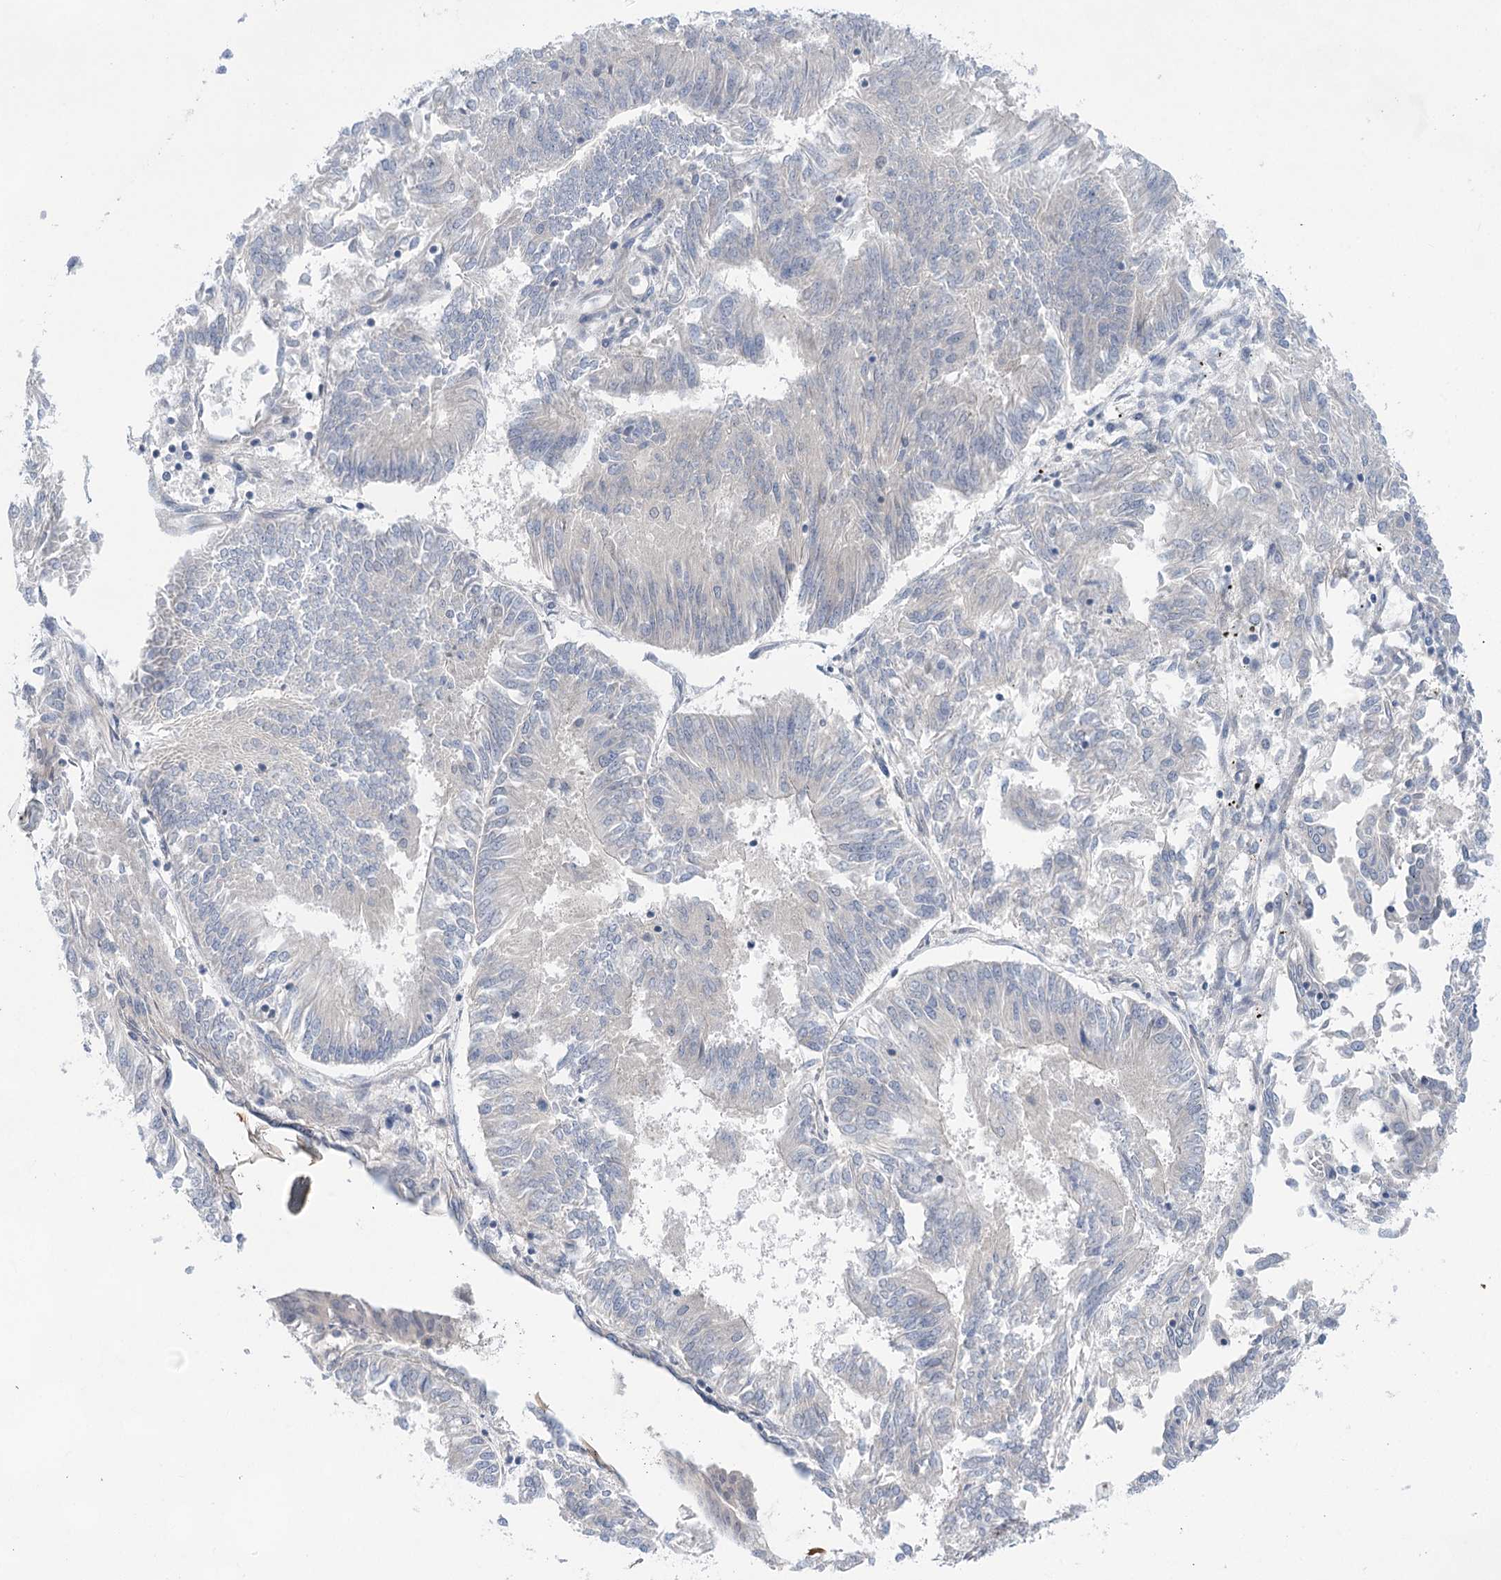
{"staining": {"intensity": "negative", "quantity": "none", "location": "none"}, "tissue": "endometrial cancer", "cell_type": "Tumor cells", "image_type": "cancer", "snomed": [{"axis": "morphology", "description": "Adenocarcinoma, NOS"}, {"axis": "topography", "description": "Endometrium"}], "caption": "The immunohistochemistry (IHC) histopathology image has no significant expression in tumor cells of endometrial cancer (adenocarcinoma) tissue.", "gene": "LALBA", "patient": {"sex": "female", "age": 86}}